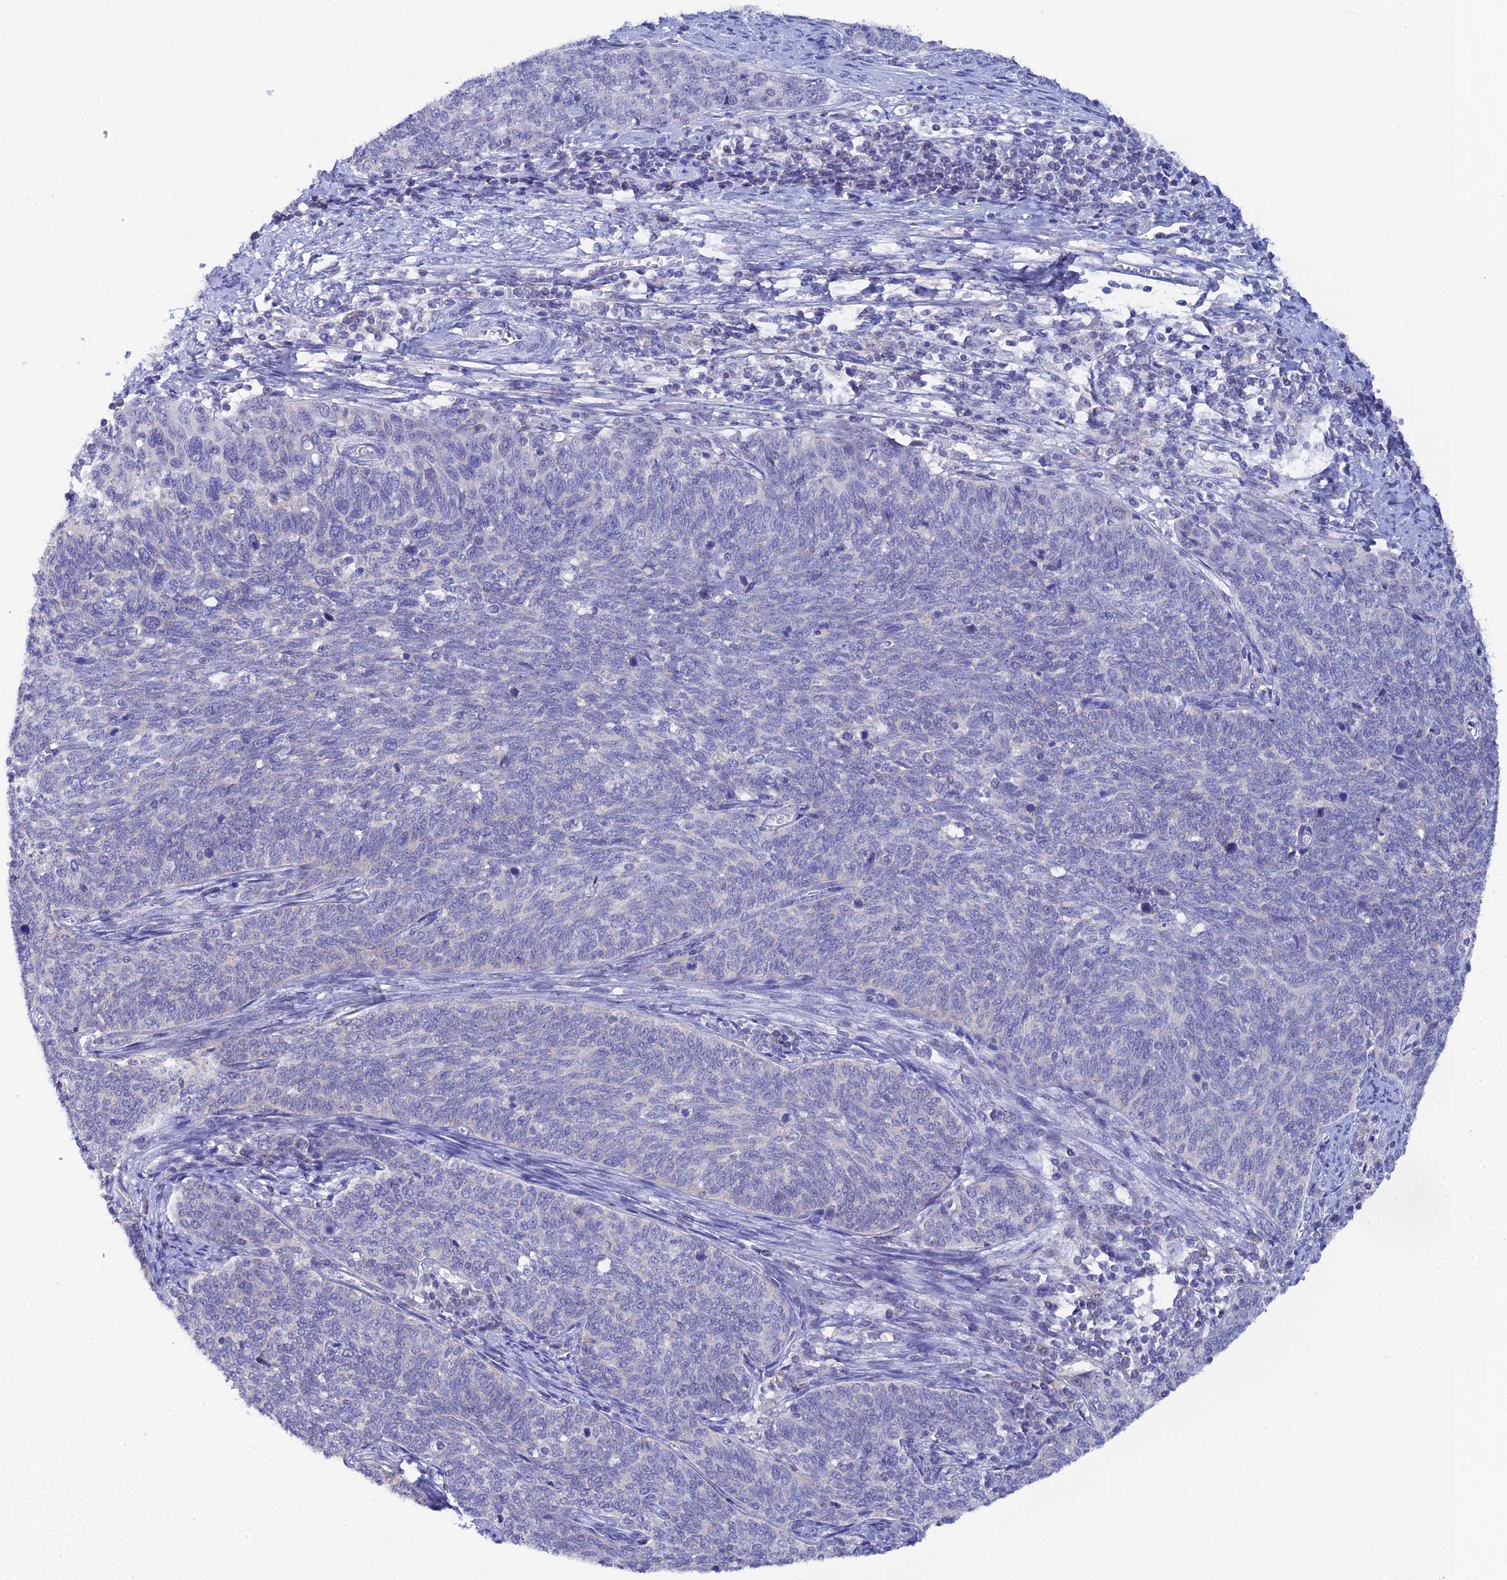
{"staining": {"intensity": "negative", "quantity": "none", "location": "none"}, "tissue": "cervical cancer", "cell_type": "Tumor cells", "image_type": "cancer", "snomed": [{"axis": "morphology", "description": "Squamous cell carcinoma, NOS"}, {"axis": "topography", "description": "Cervix"}], "caption": "Image shows no significant protein positivity in tumor cells of cervical cancer.", "gene": "PLPP4", "patient": {"sex": "female", "age": 39}}